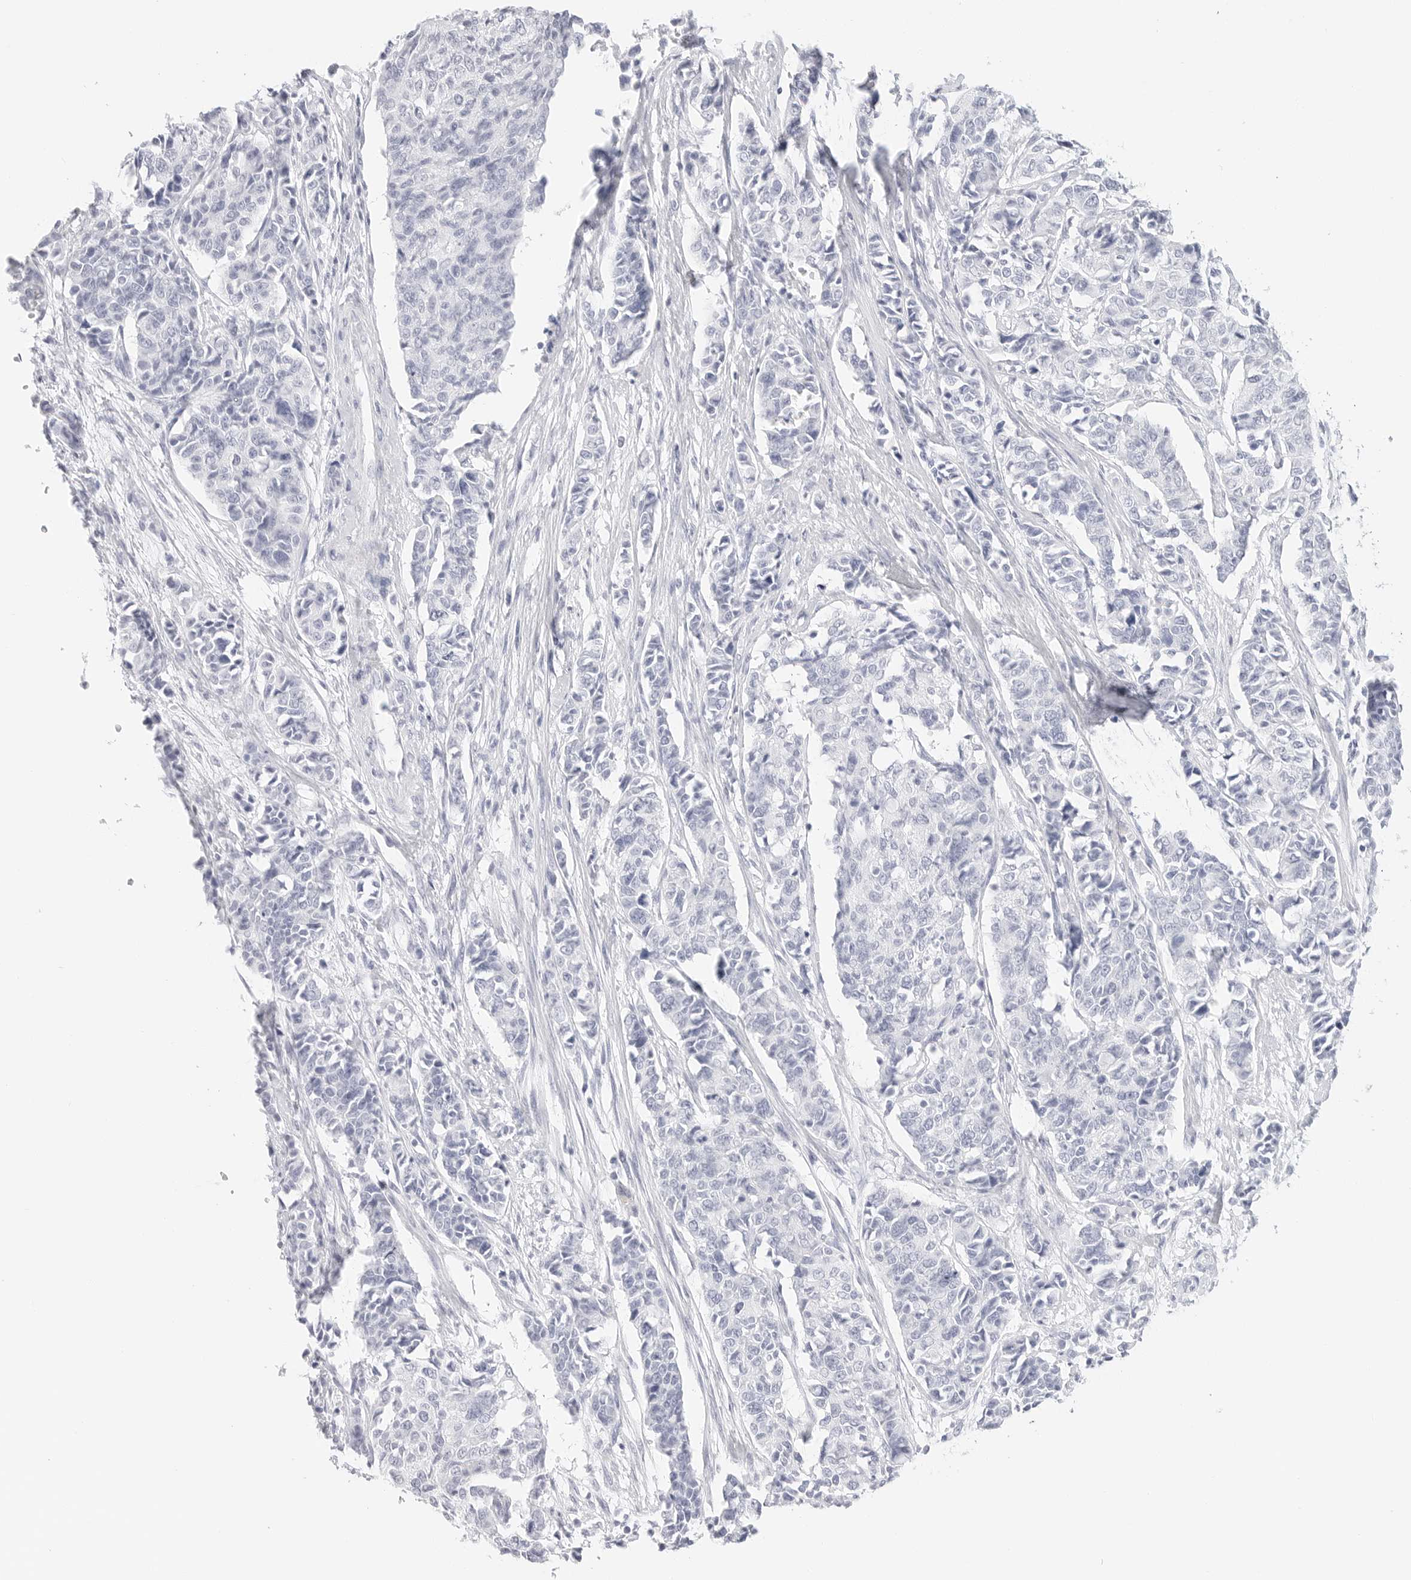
{"staining": {"intensity": "negative", "quantity": "none", "location": "none"}, "tissue": "cervical cancer", "cell_type": "Tumor cells", "image_type": "cancer", "snomed": [{"axis": "morphology", "description": "Normal tissue, NOS"}, {"axis": "morphology", "description": "Squamous cell carcinoma, NOS"}, {"axis": "topography", "description": "Cervix"}], "caption": "Human cervical cancer stained for a protein using immunohistochemistry exhibits no expression in tumor cells.", "gene": "TFF2", "patient": {"sex": "female", "age": 35}}